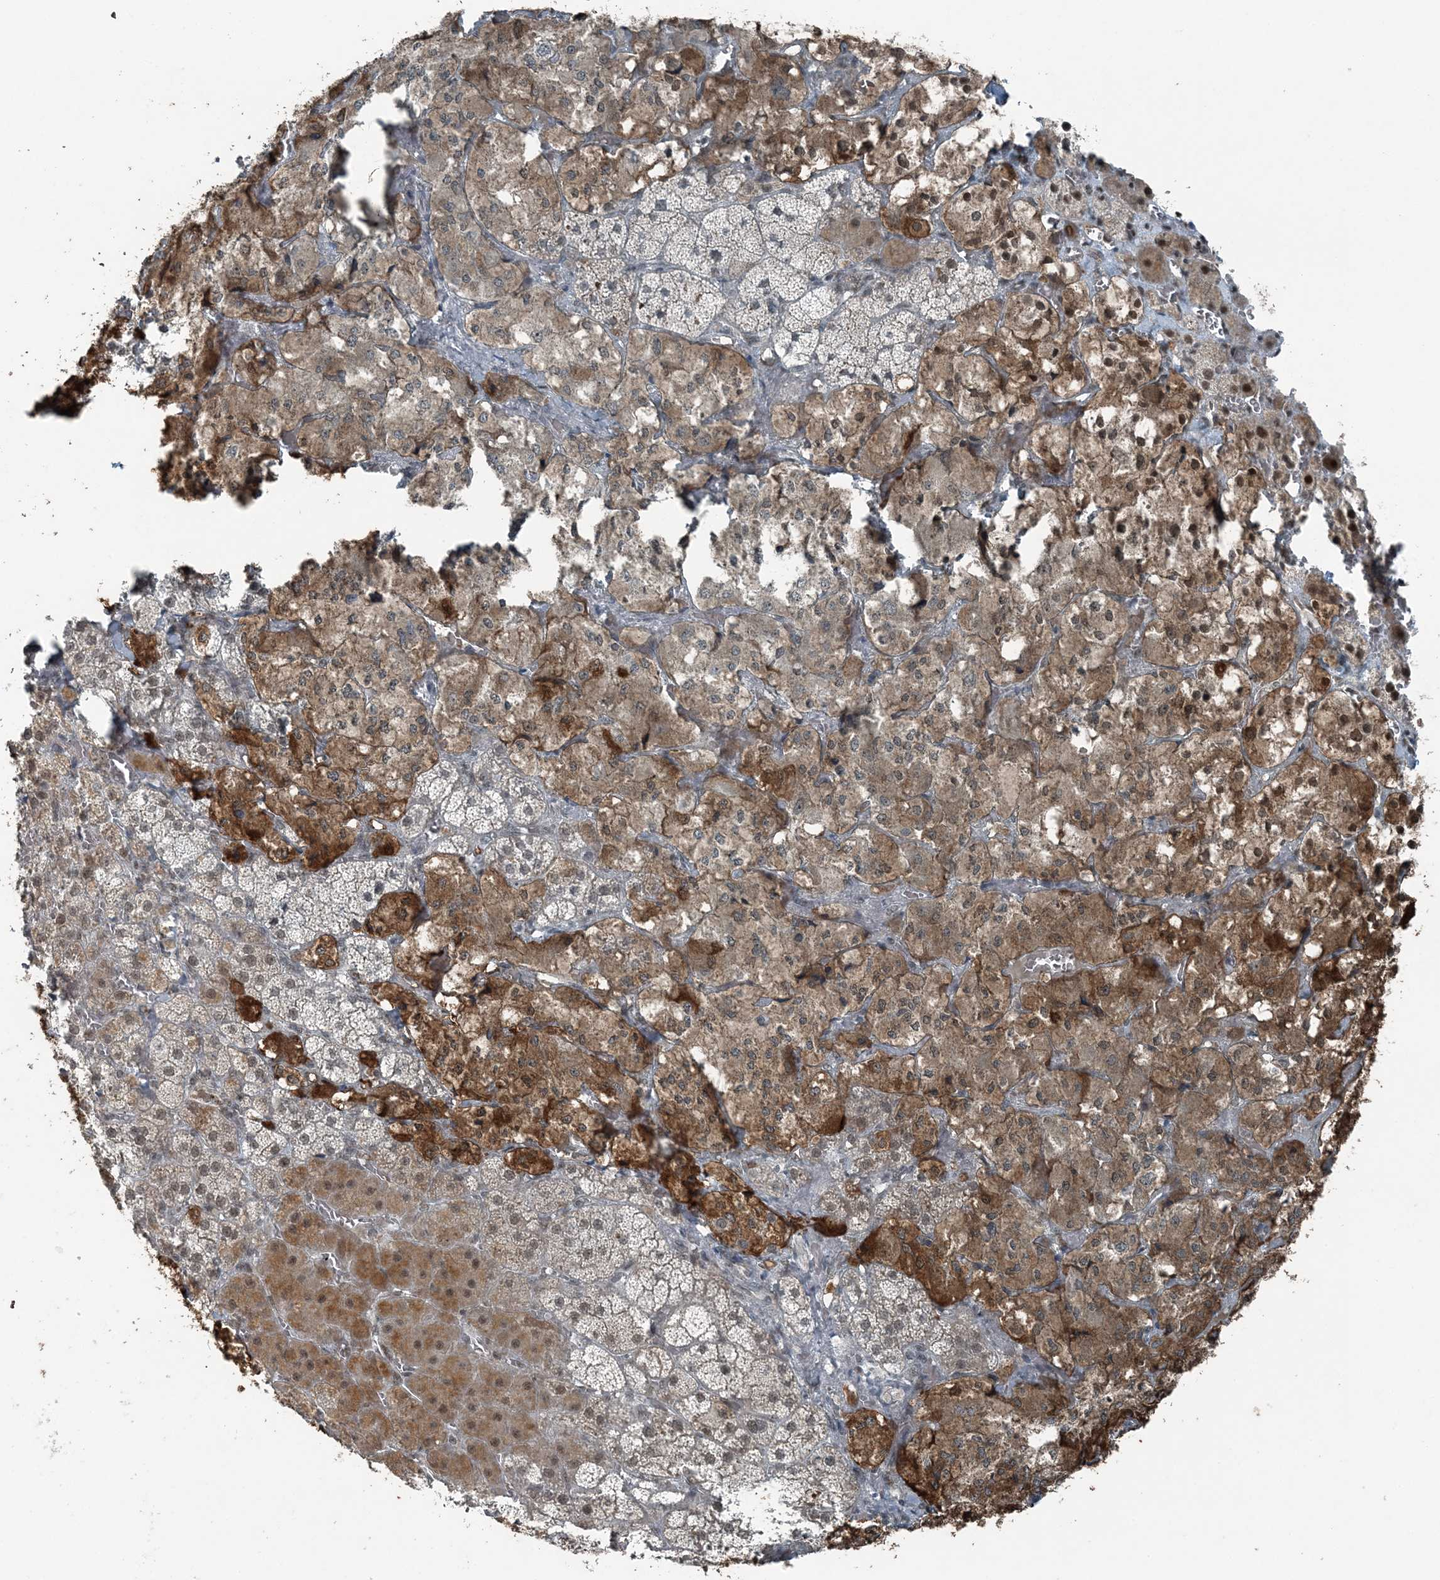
{"staining": {"intensity": "moderate", "quantity": ">75%", "location": "cytoplasmic/membranous,nuclear"}, "tissue": "adrenal gland", "cell_type": "Glandular cells", "image_type": "normal", "snomed": [{"axis": "morphology", "description": "Normal tissue, NOS"}, {"axis": "topography", "description": "Adrenal gland"}], "caption": "Protein expression analysis of benign adrenal gland shows moderate cytoplasmic/membranous,nuclear positivity in approximately >75% of glandular cells. The staining is performed using DAB (3,3'-diaminobenzidine) brown chromogen to label protein expression. The nuclei are counter-stained blue using hematoxylin.", "gene": "YTHDC1", "patient": {"sex": "male", "age": 57}}